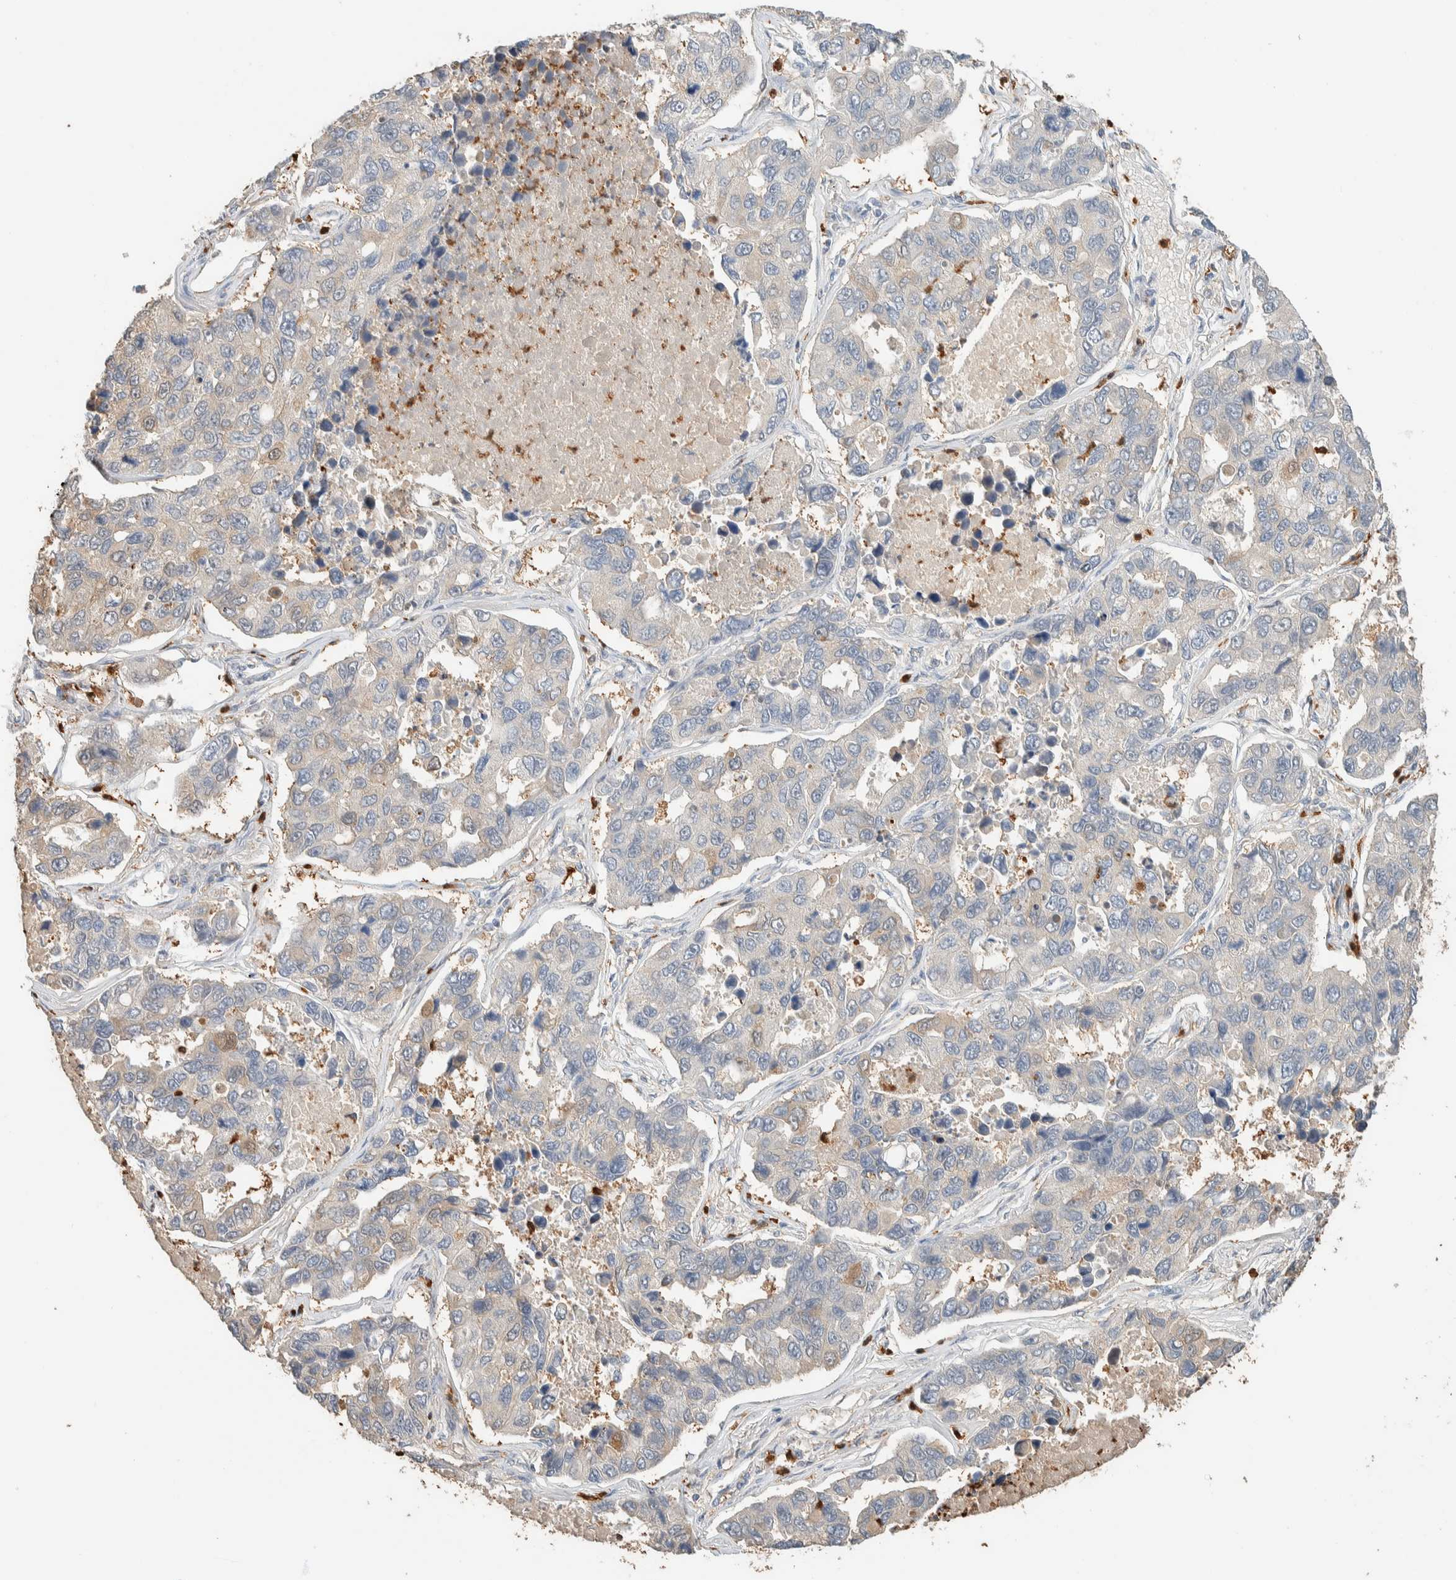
{"staining": {"intensity": "negative", "quantity": "none", "location": "none"}, "tissue": "lung cancer", "cell_type": "Tumor cells", "image_type": "cancer", "snomed": [{"axis": "morphology", "description": "Adenocarcinoma, NOS"}, {"axis": "topography", "description": "Lung"}], "caption": "Tumor cells show no significant protein staining in lung adenocarcinoma.", "gene": "SETD4", "patient": {"sex": "male", "age": 64}}